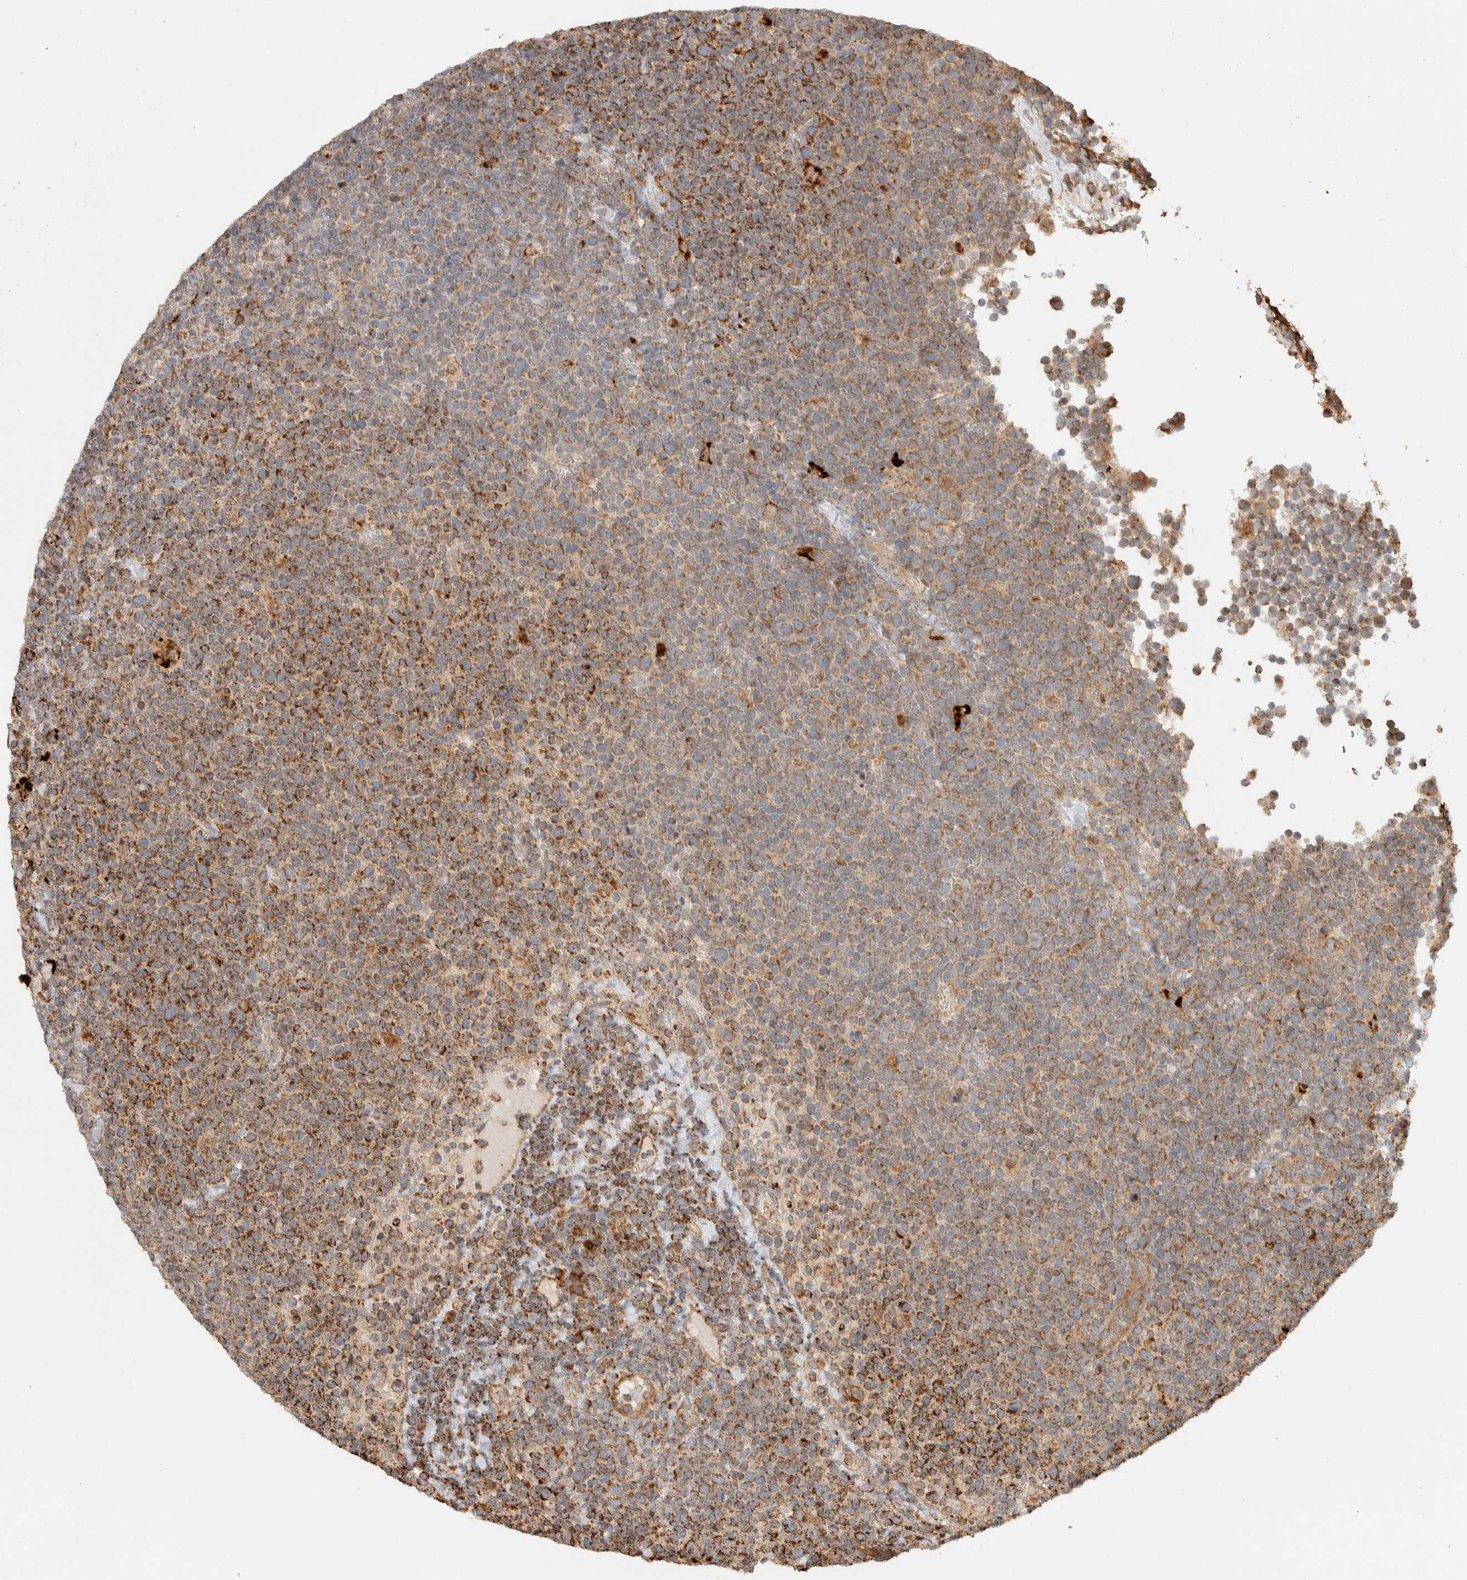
{"staining": {"intensity": "moderate", "quantity": ">75%", "location": "cytoplasmic/membranous"}, "tissue": "lymphoma", "cell_type": "Tumor cells", "image_type": "cancer", "snomed": [{"axis": "morphology", "description": "Malignant lymphoma, non-Hodgkin's type, High grade"}, {"axis": "topography", "description": "Lymph node"}], "caption": "High-grade malignant lymphoma, non-Hodgkin's type stained for a protein exhibits moderate cytoplasmic/membranous positivity in tumor cells.", "gene": "KIF9", "patient": {"sex": "male", "age": 61}}